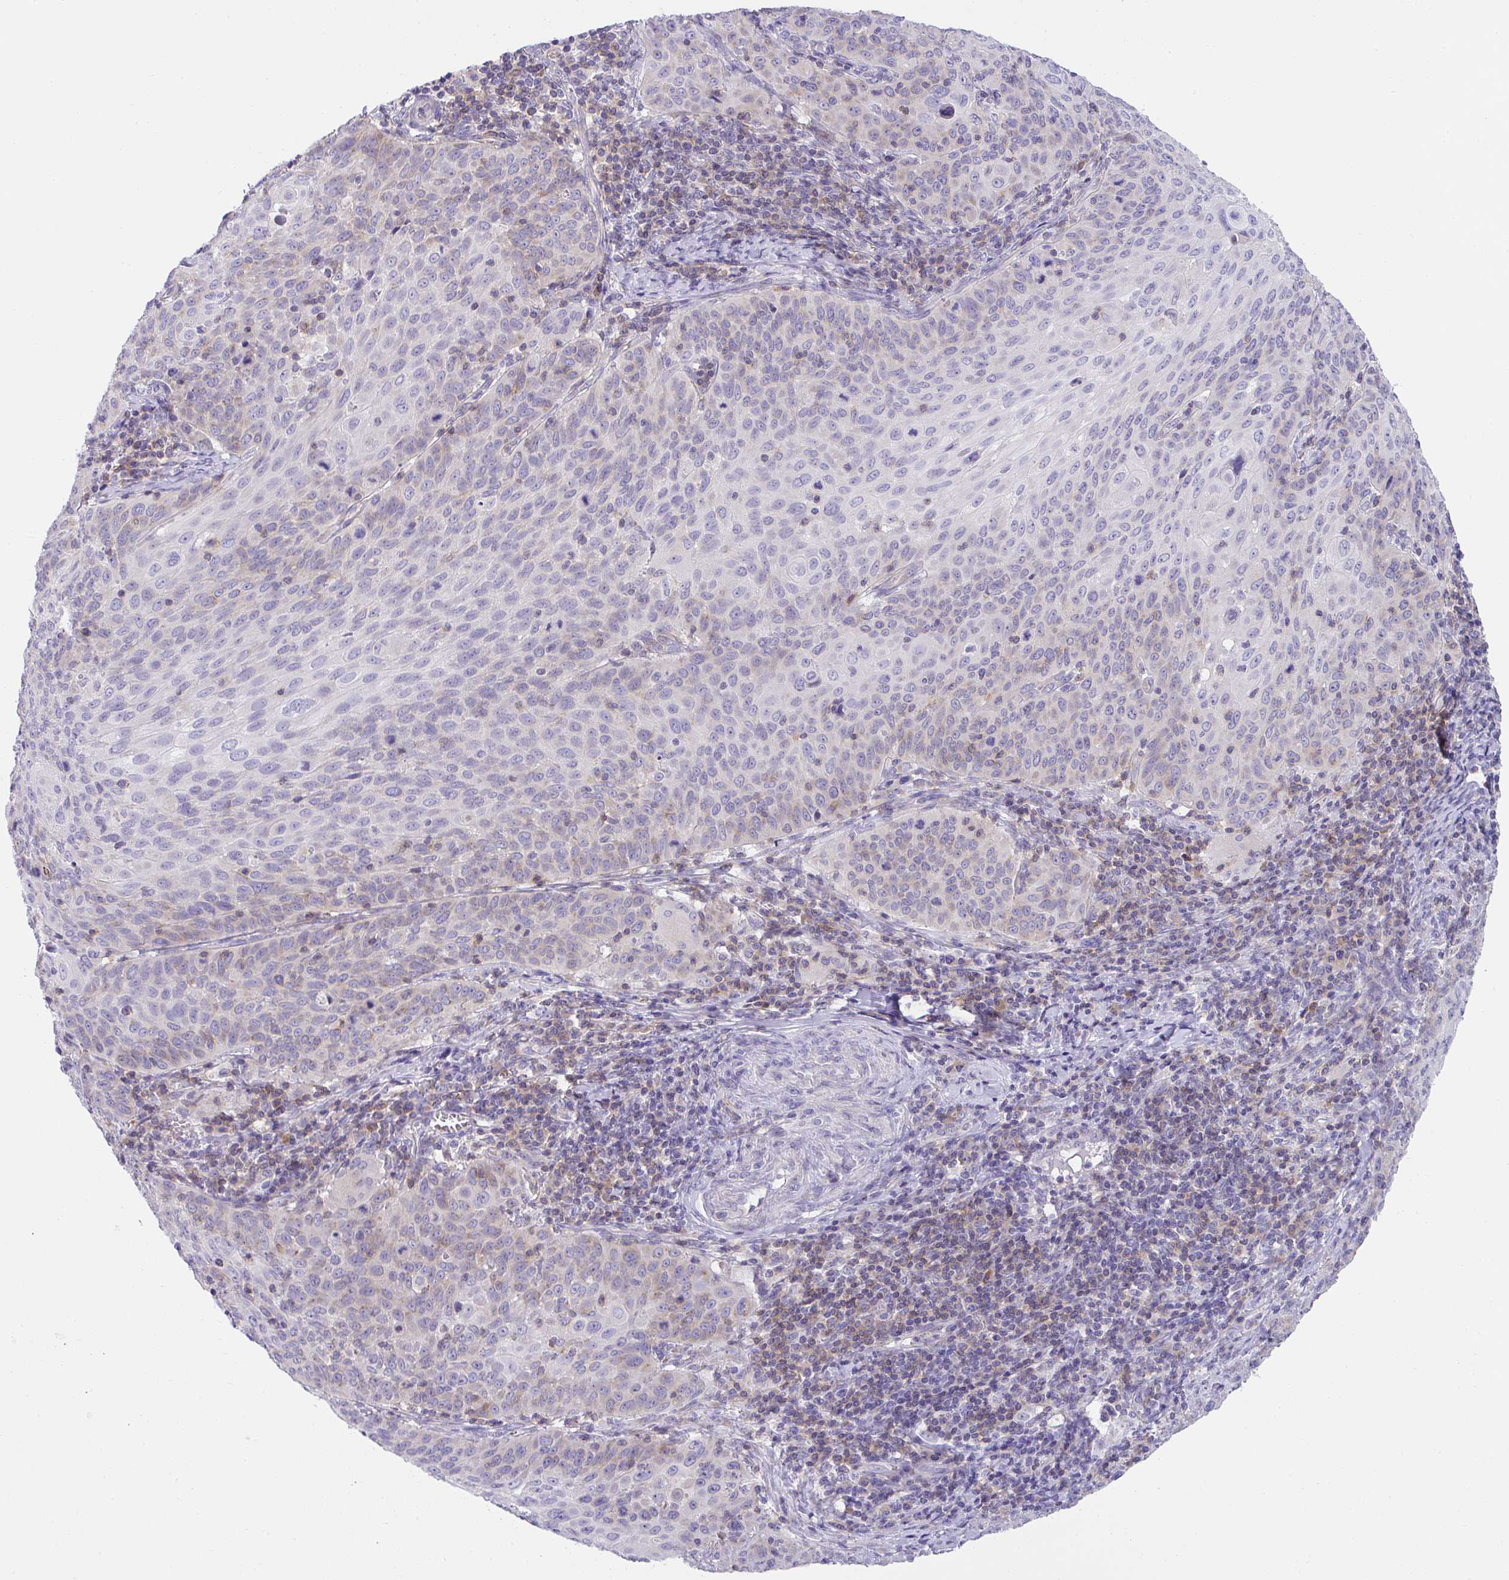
{"staining": {"intensity": "weak", "quantity": "<25%", "location": "cytoplasmic/membranous"}, "tissue": "cervical cancer", "cell_type": "Tumor cells", "image_type": "cancer", "snomed": [{"axis": "morphology", "description": "Squamous cell carcinoma, NOS"}, {"axis": "topography", "description": "Cervix"}], "caption": "Immunohistochemical staining of human cervical cancer reveals no significant staining in tumor cells.", "gene": "MIA3", "patient": {"sex": "female", "age": 65}}